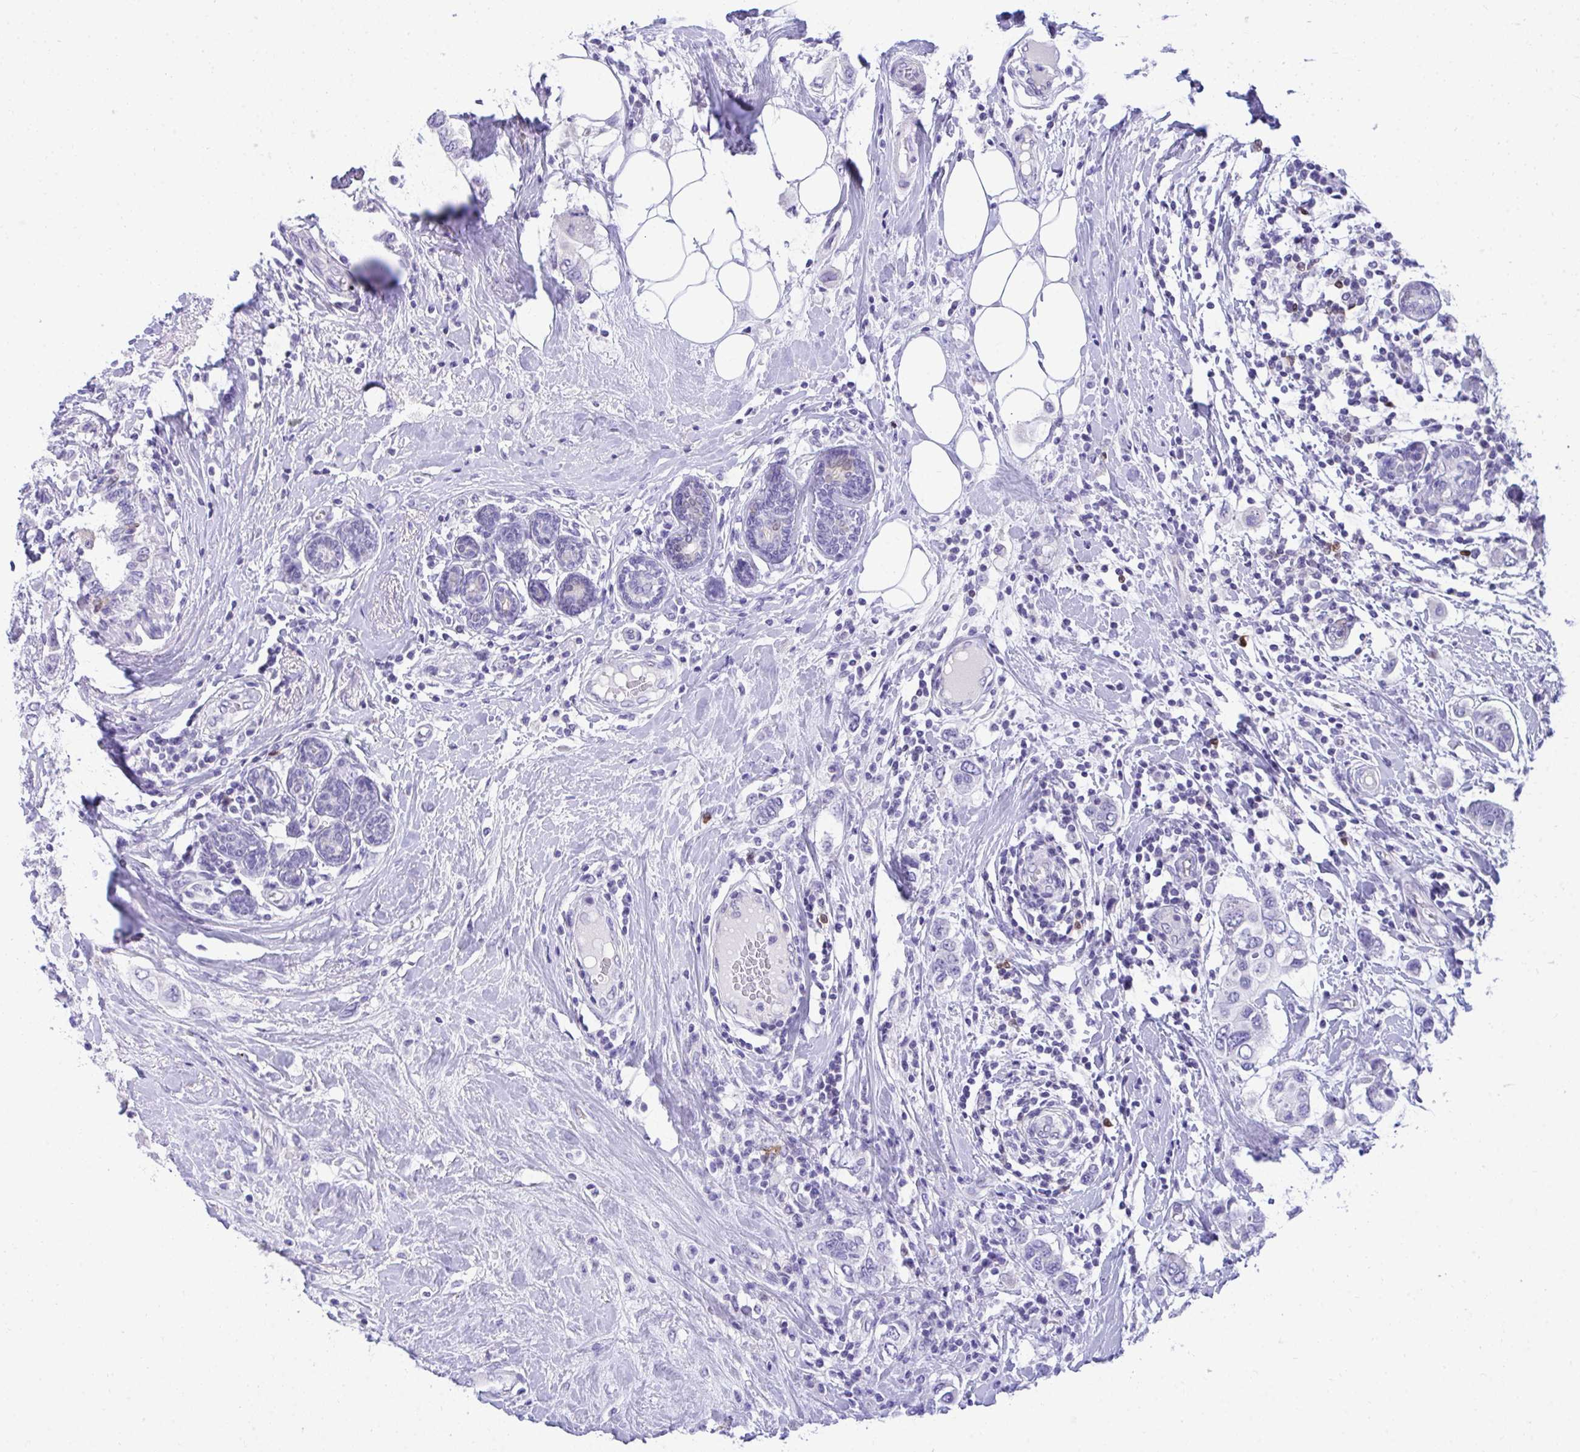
{"staining": {"intensity": "negative", "quantity": "none", "location": "none"}, "tissue": "breast cancer", "cell_type": "Tumor cells", "image_type": "cancer", "snomed": [{"axis": "morphology", "description": "Lobular carcinoma"}, {"axis": "topography", "description": "Breast"}], "caption": "The micrograph displays no significant expression in tumor cells of breast cancer (lobular carcinoma).", "gene": "PGM2L1", "patient": {"sex": "female", "age": 51}}